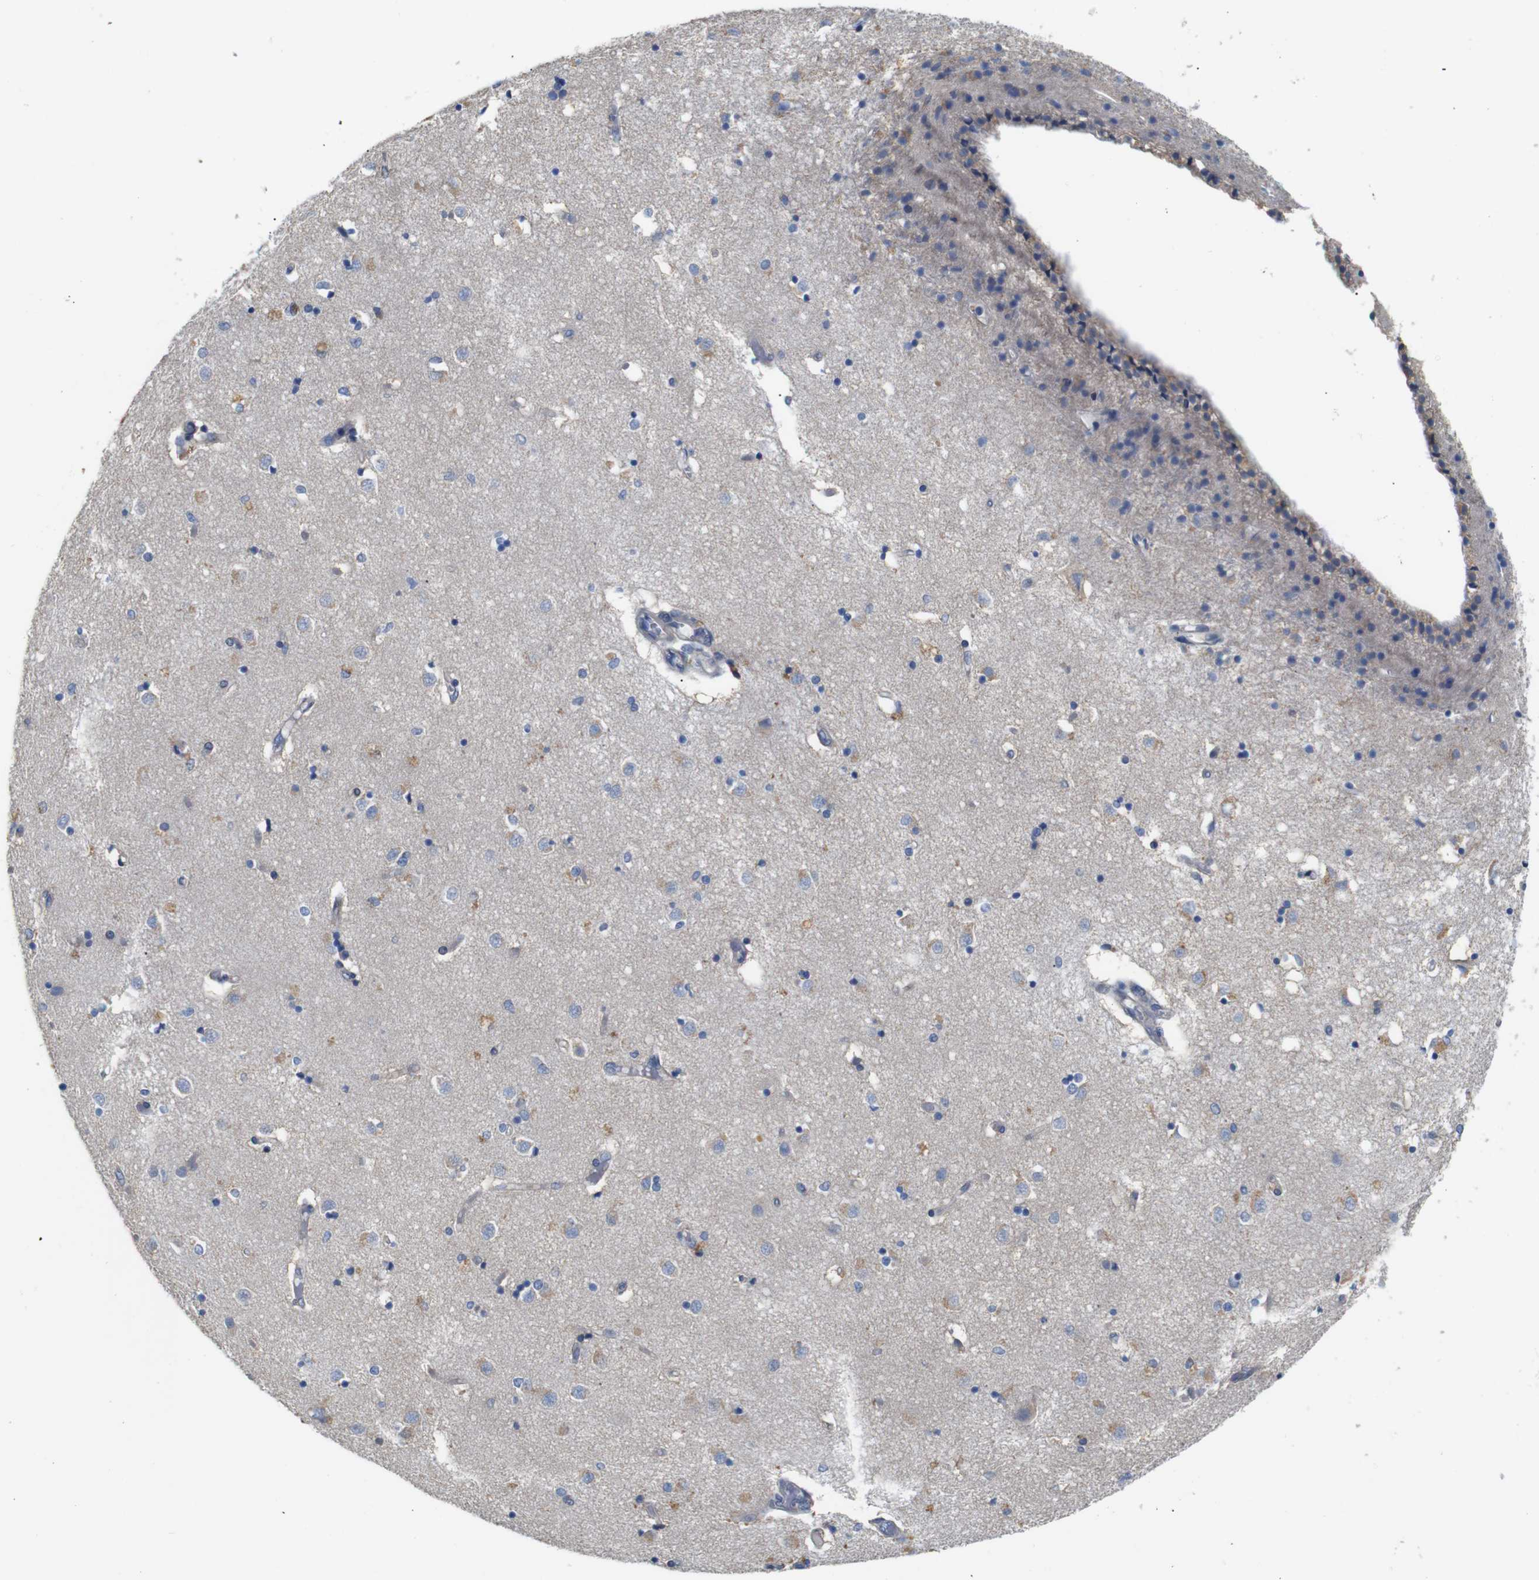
{"staining": {"intensity": "moderate", "quantity": "<25%", "location": "cytoplasmic/membranous"}, "tissue": "caudate", "cell_type": "Glial cells", "image_type": "normal", "snomed": [{"axis": "morphology", "description": "Normal tissue, NOS"}, {"axis": "topography", "description": "Lateral ventricle wall"}], "caption": "An image of human caudate stained for a protein reveals moderate cytoplasmic/membranous brown staining in glial cells.", "gene": "ALOX15", "patient": {"sex": "female", "age": 54}}